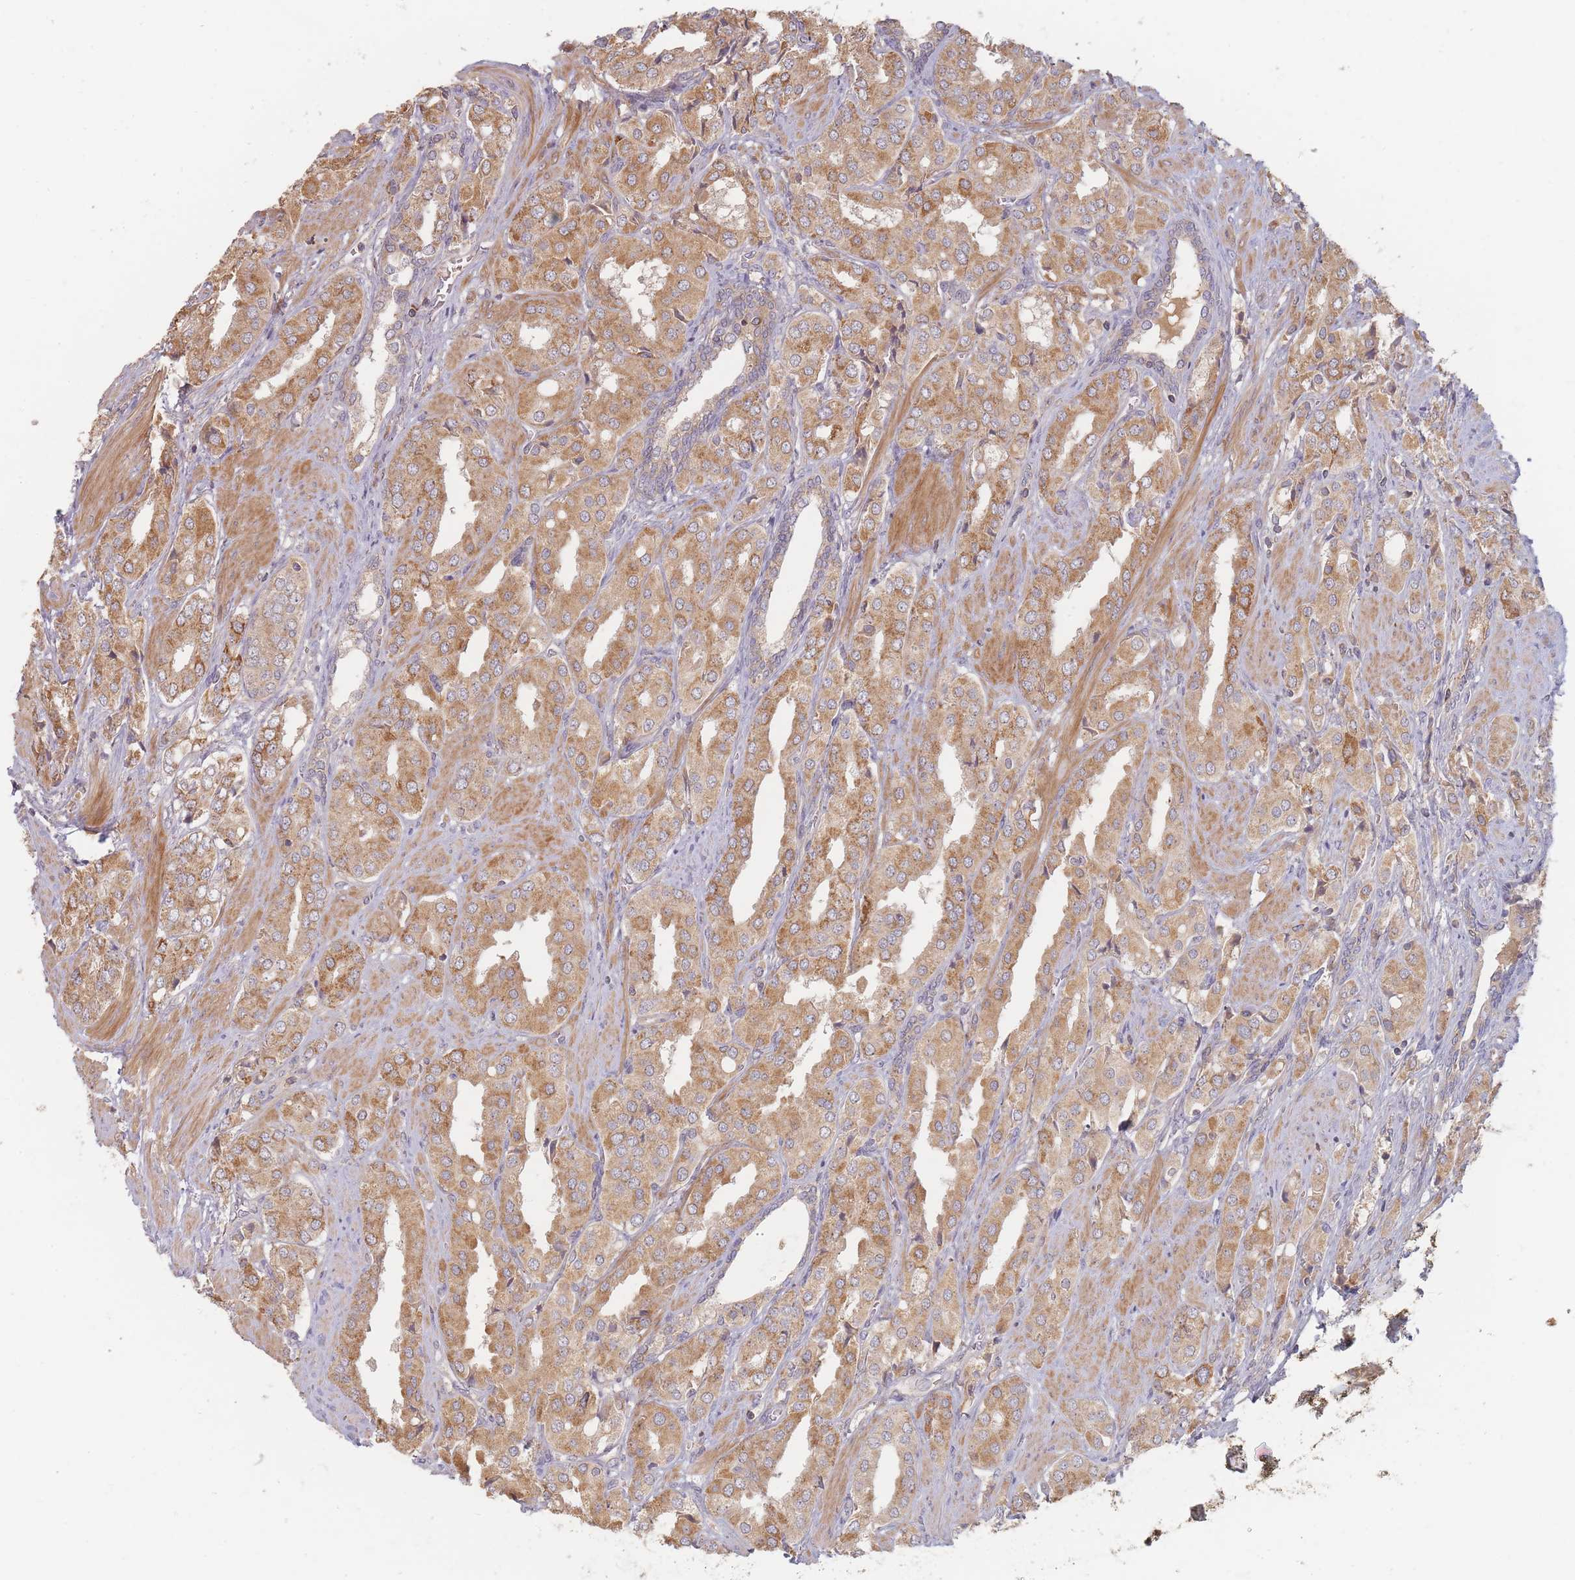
{"staining": {"intensity": "moderate", "quantity": "25%-75%", "location": "cytoplasmic/membranous"}, "tissue": "prostate cancer", "cell_type": "Tumor cells", "image_type": "cancer", "snomed": [{"axis": "morphology", "description": "Adenocarcinoma, High grade"}, {"axis": "topography", "description": "Prostate"}], "caption": "Human prostate cancer stained with a protein marker exhibits moderate staining in tumor cells.", "gene": "SLC35F3", "patient": {"sex": "male", "age": 71}}